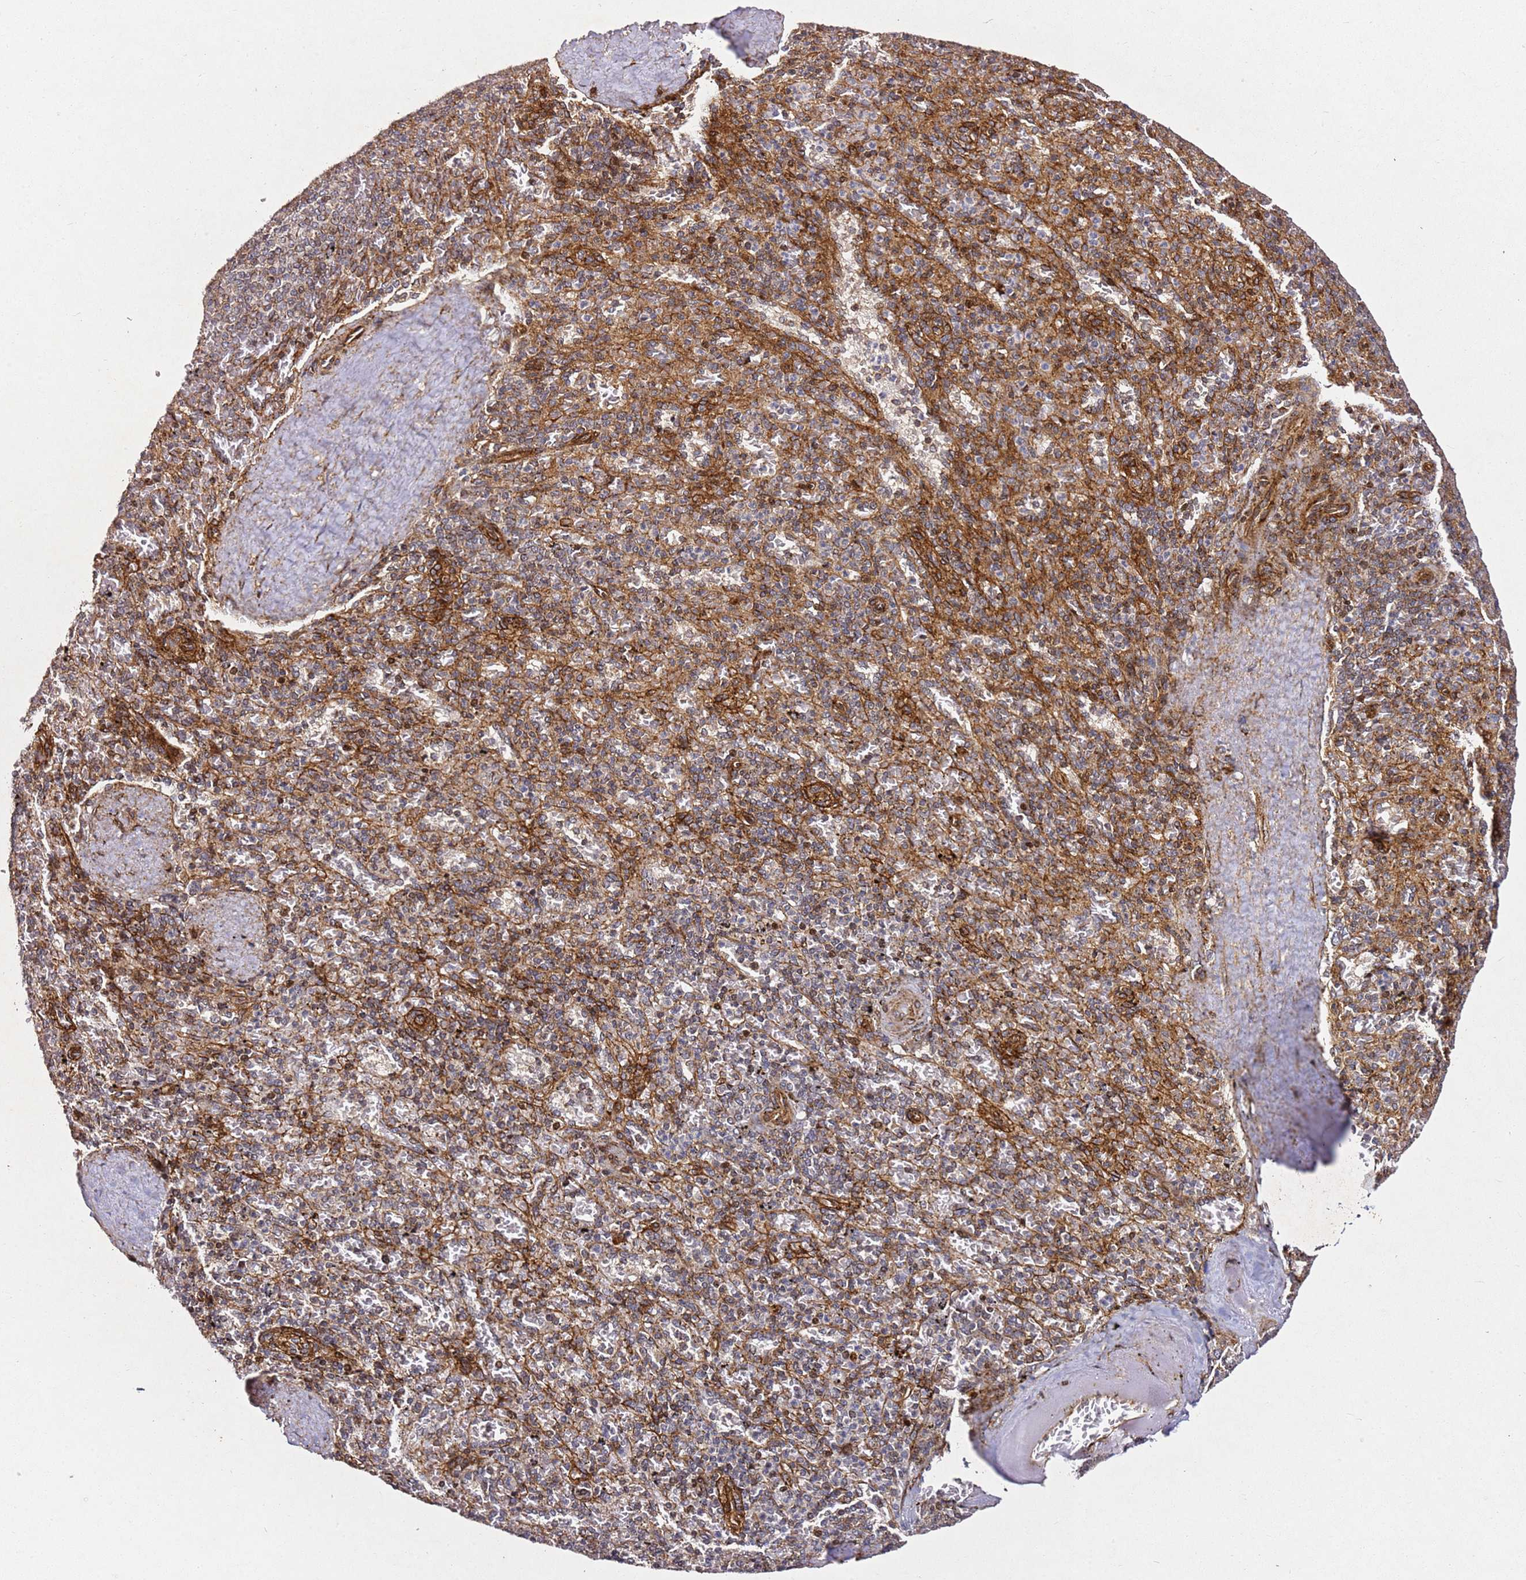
{"staining": {"intensity": "weak", "quantity": "25%-75%", "location": "cytoplasmic/membranous"}, "tissue": "spleen", "cell_type": "Cells in red pulp", "image_type": "normal", "snomed": [{"axis": "morphology", "description": "Normal tissue, NOS"}, {"axis": "topography", "description": "Spleen"}], "caption": "Immunohistochemical staining of normal human spleen shows low levels of weak cytoplasmic/membranous expression in about 25%-75% of cells in red pulp.", "gene": "ZNF296", "patient": {"sex": "male", "age": 82}}